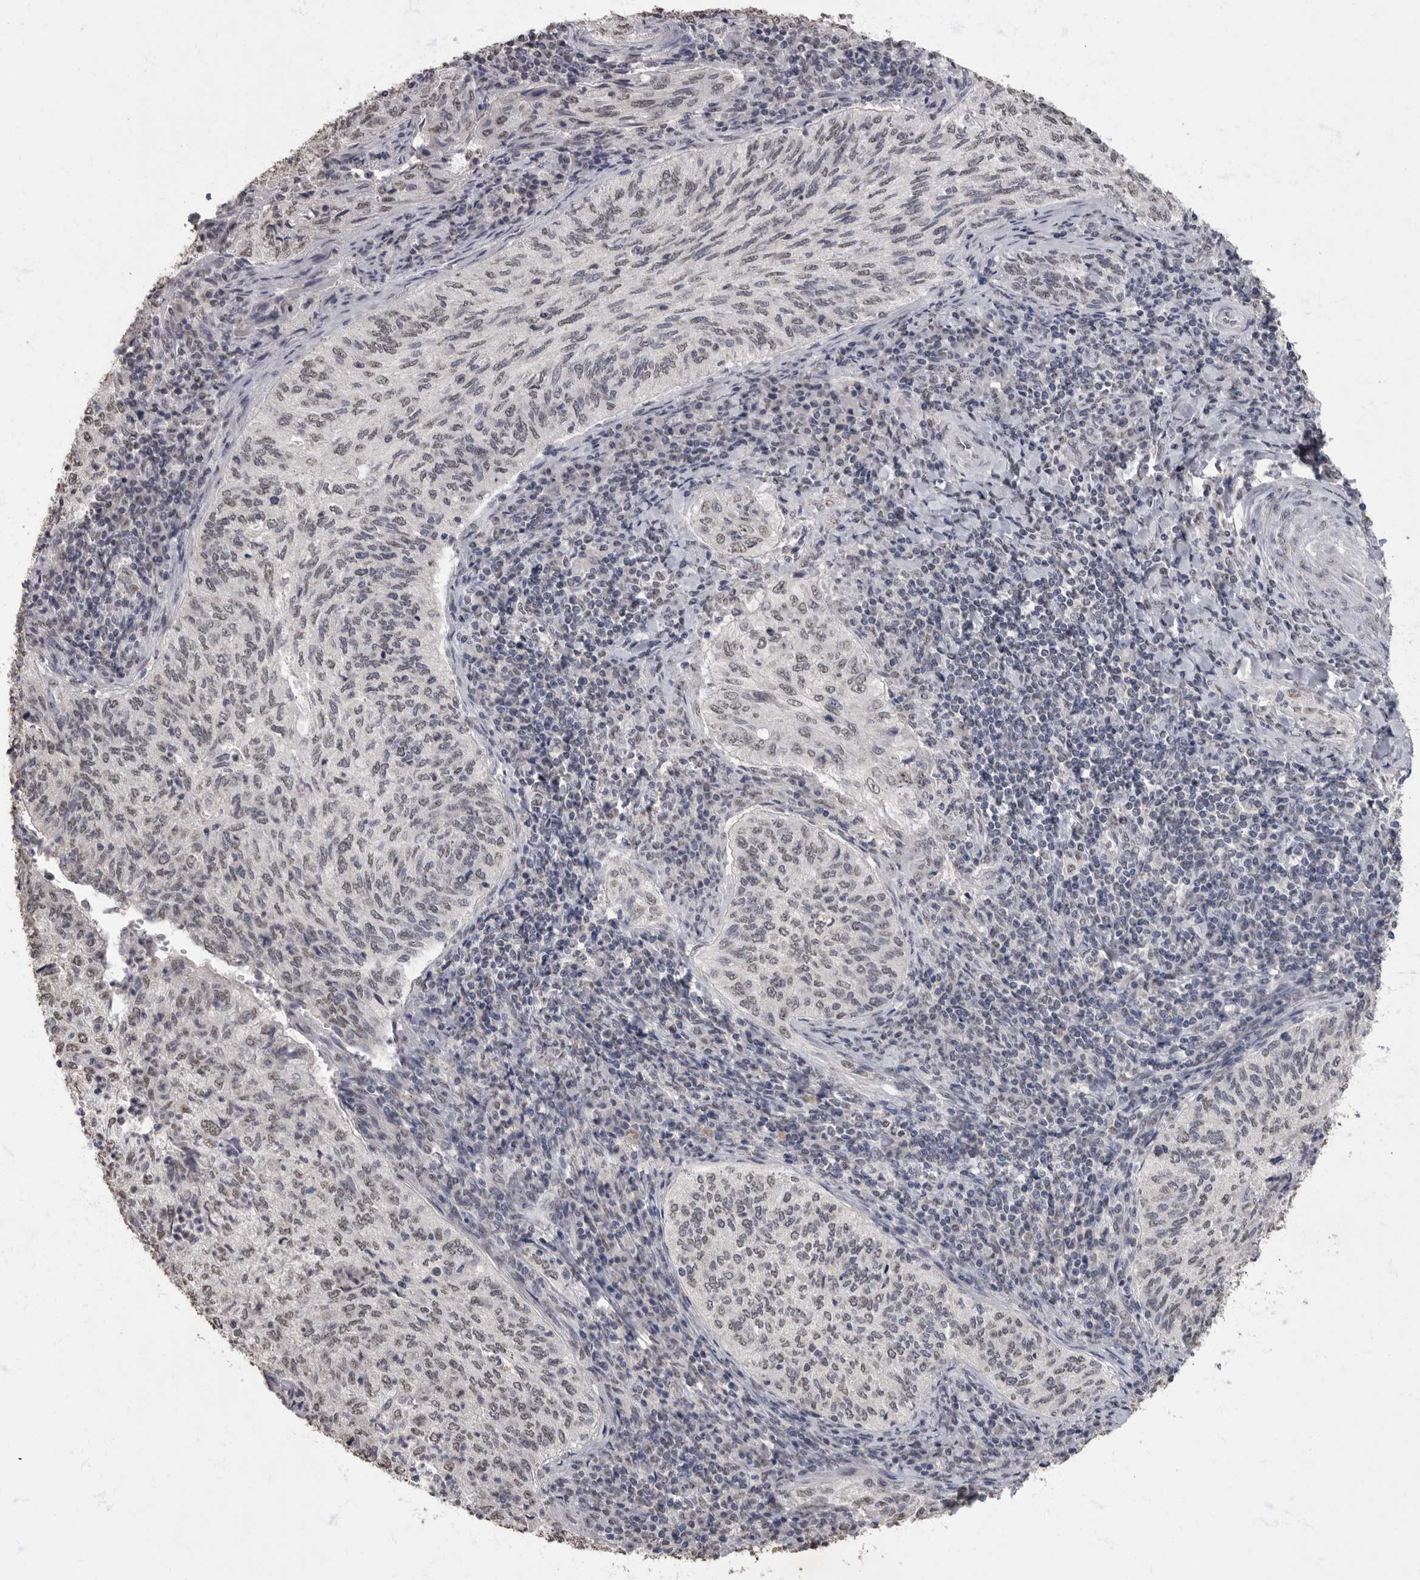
{"staining": {"intensity": "weak", "quantity": "<25%", "location": "nuclear"}, "tissue": "cervical cancer", "cell_type": "Tumor cells", "image_type": "cancer", "snomed": [{"axis": "morphology", "description": "Squamous cell carcinoma, NOS"}, {"axis": "topography", "description": "Cervix"}], "caption": "Immunohistochemistry image of cervical cancer stained for a protein (brown), which reveals no staining in tumor cells.", "gene": "NBL1", "patient": {"sex": "female", "age": 30}}